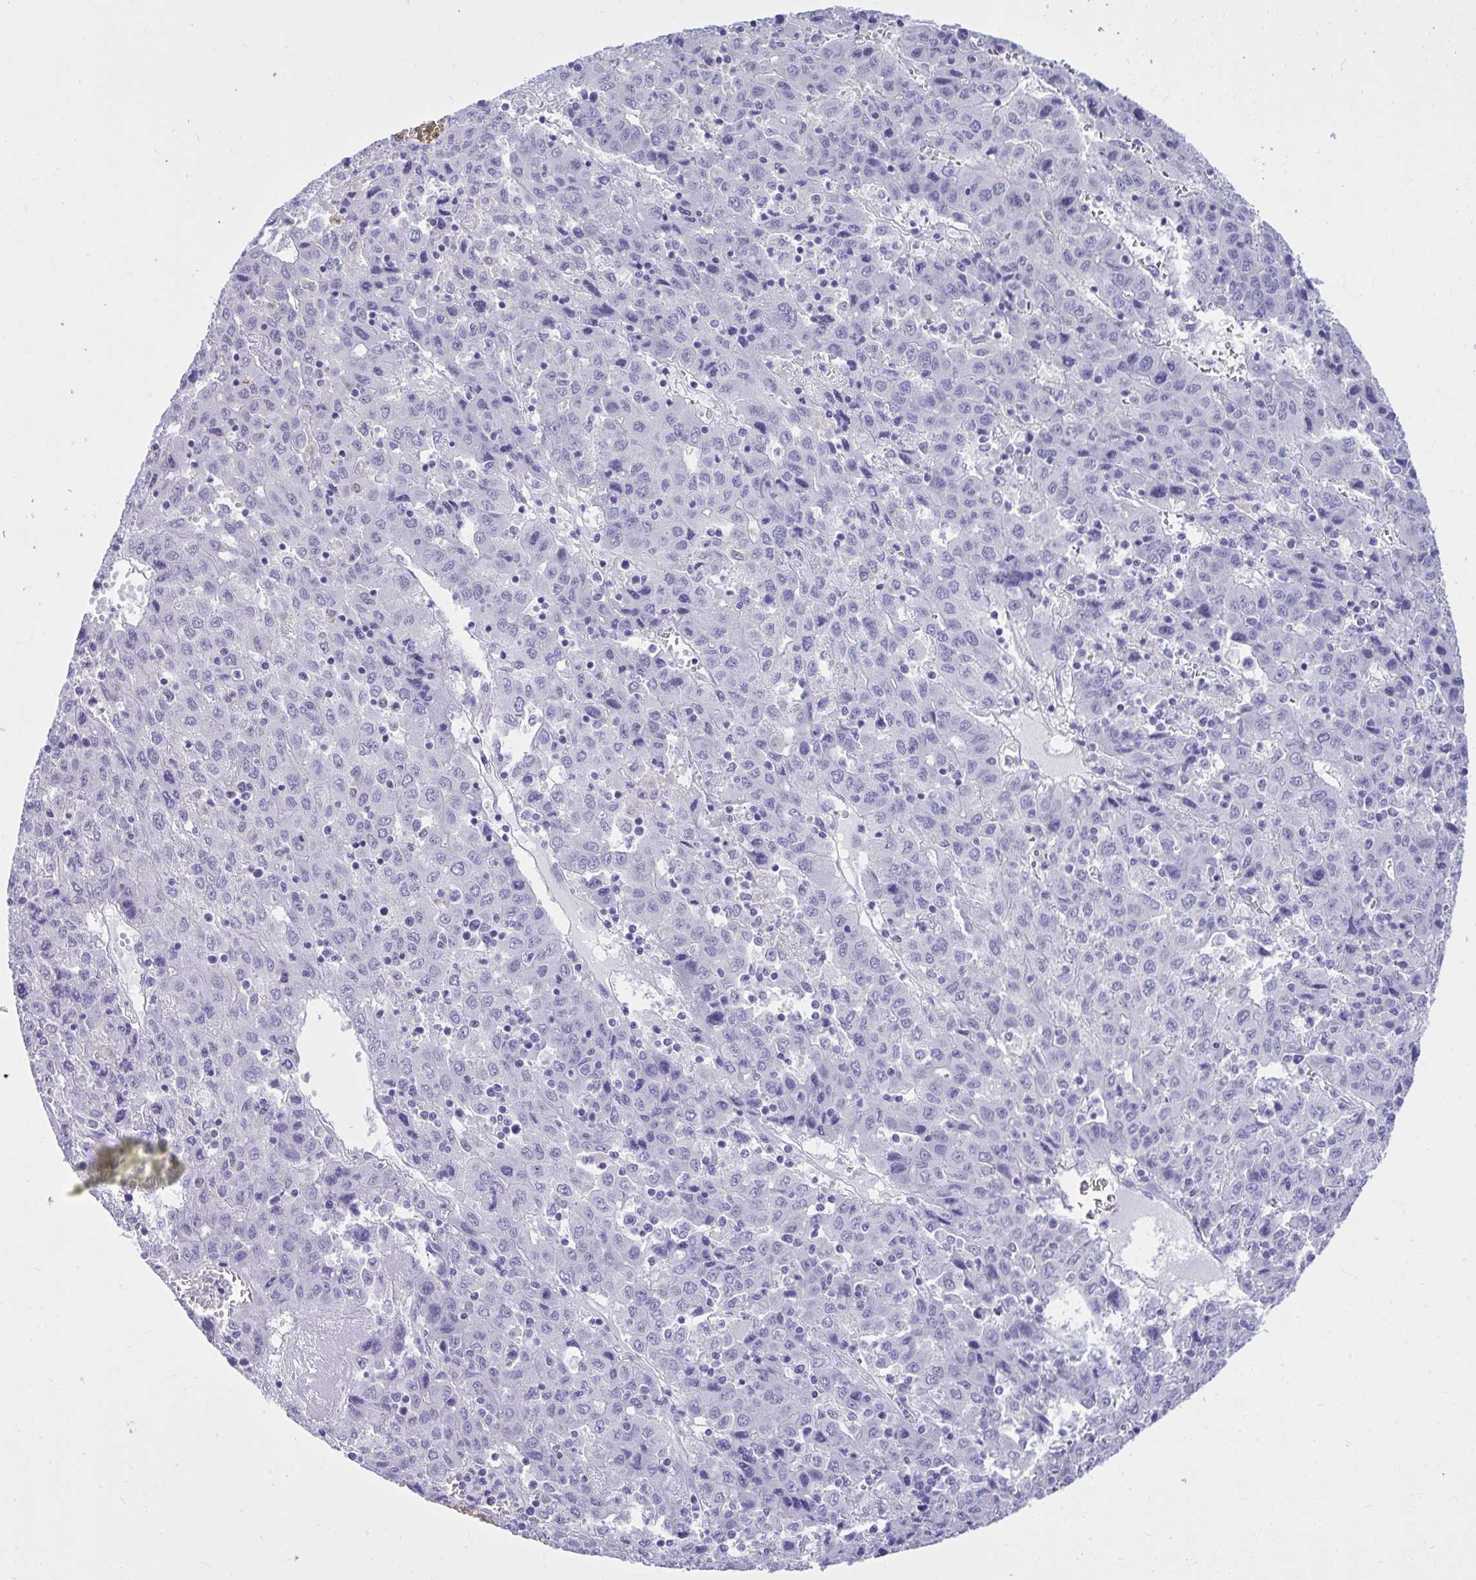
{"staining": {"intensity": "negative", "quantity": "none", "location": "none"}, "tissue": "liver cancer", "cell_type": "Tumor cells", "image_type": "cancer", "snomed": [{"axis": "morphology", "description": "Carcinoma, Hepatocellular, NOS"}, {"axis": "topography", "description": "Liver"}], "caption": "This is a histopathology image of immunohistochemistry (IHC) staining of hepatocellular carcinoma (liver), which shows no staining in tumor cells. Brightfield microscopy of IHC stained with DAB (3,3'-diaminobenzidine) (brown) and hematoxylin (blue), captured at high magnification.", "gene": "PSD", "patient": {"sex": "female", "age": 53}}